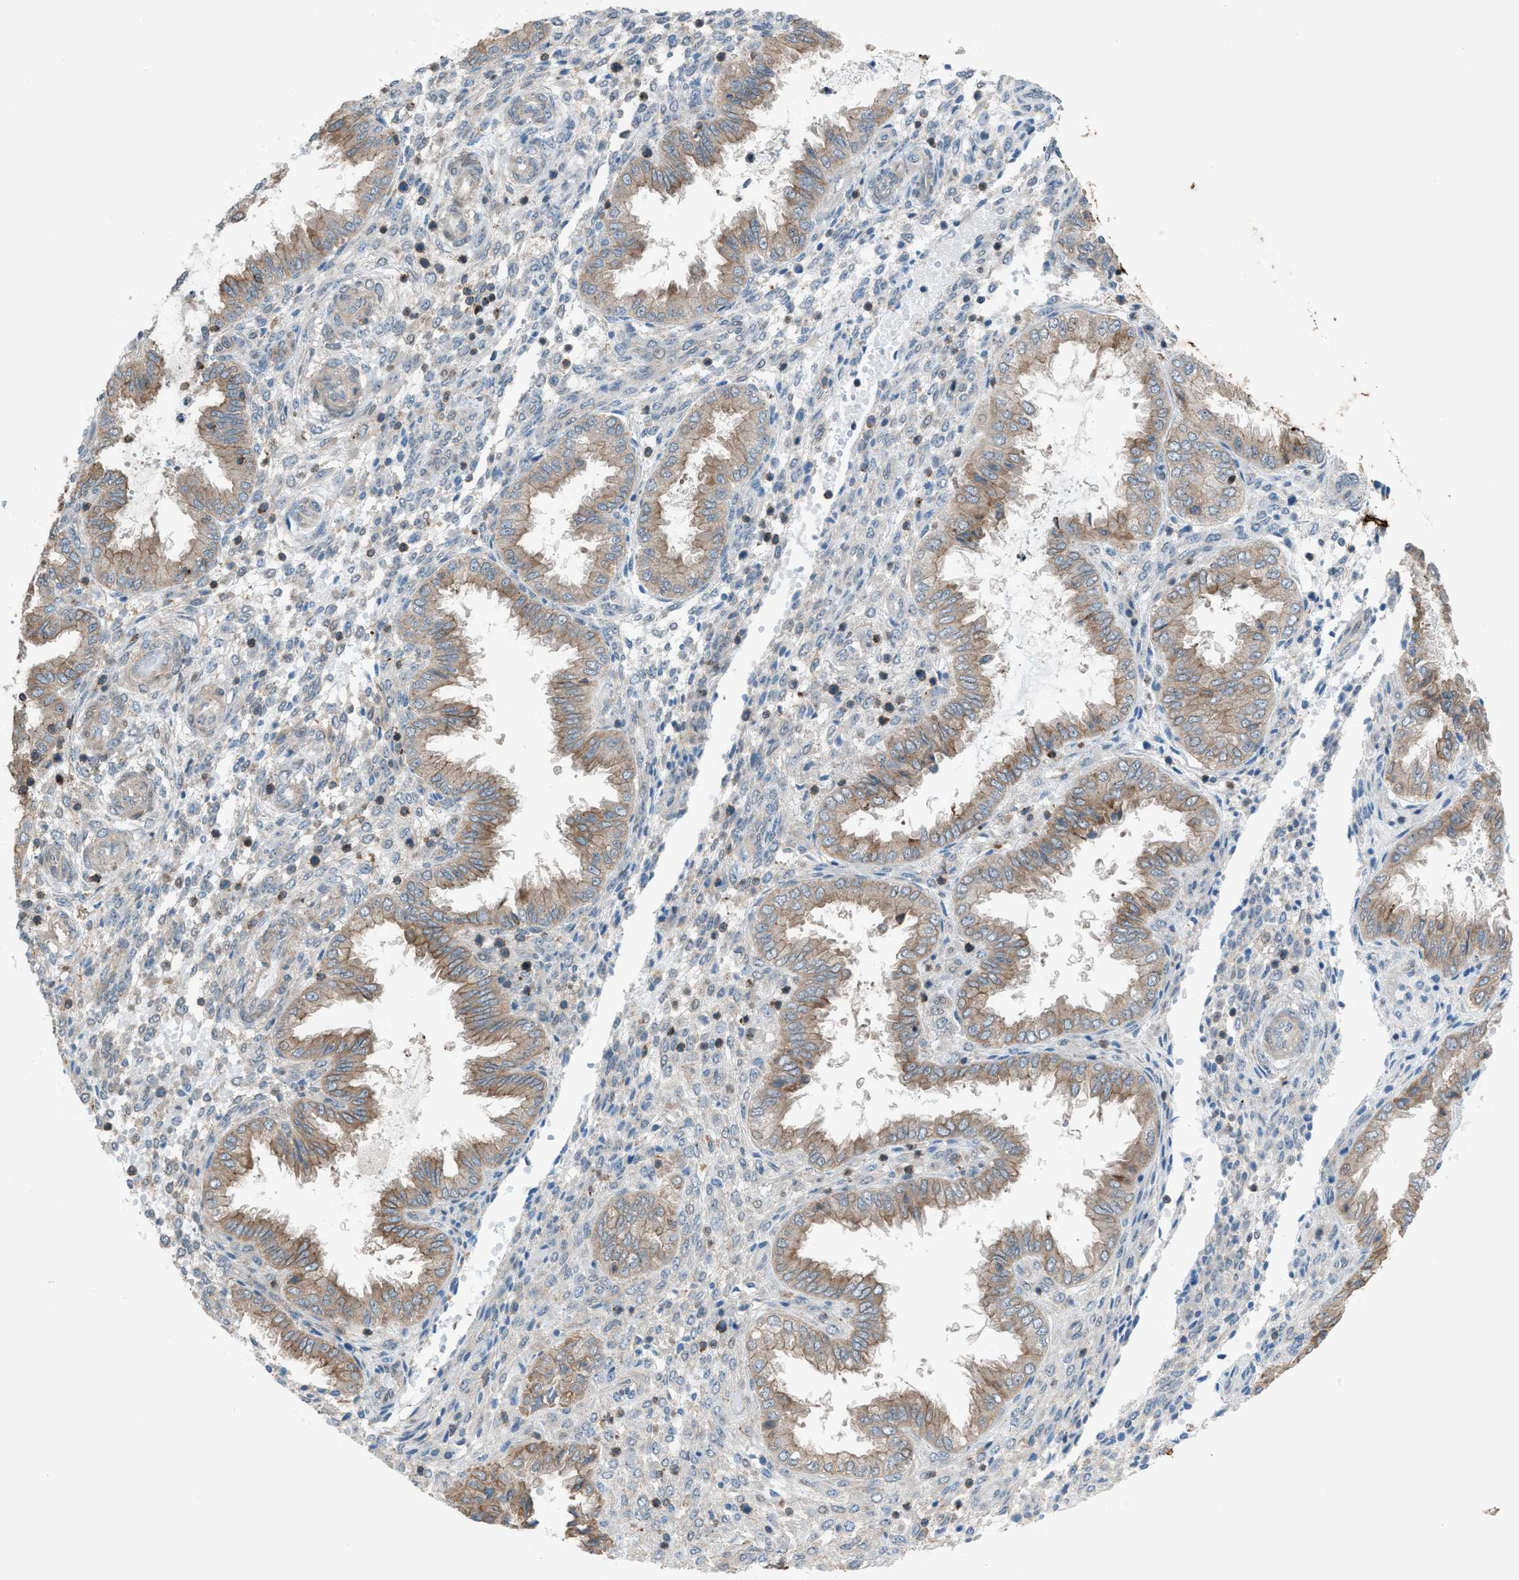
{"staining": {"intensity": "negative", "quantity": "none", "location": "none"}, "tissue": "endometrium", "cell_type": "Cells in endometrial stroma", "image_type": "normal", "snomed": [{"axis": "morphology", "description": "Normal tissue, NOS"}, {"axis": "topography", "description": "Endometrium"}], "caption": "Immunohistochemistry (IHC) histopathology image of normal endometrium: endometrium stained with DAB (3,3'-diaminobenzidine) demonstrates no significant protein expression in cells in endometrial stroma.", "gene": "DYRK1A", "patient": {"sex": "female", "age": 33}}